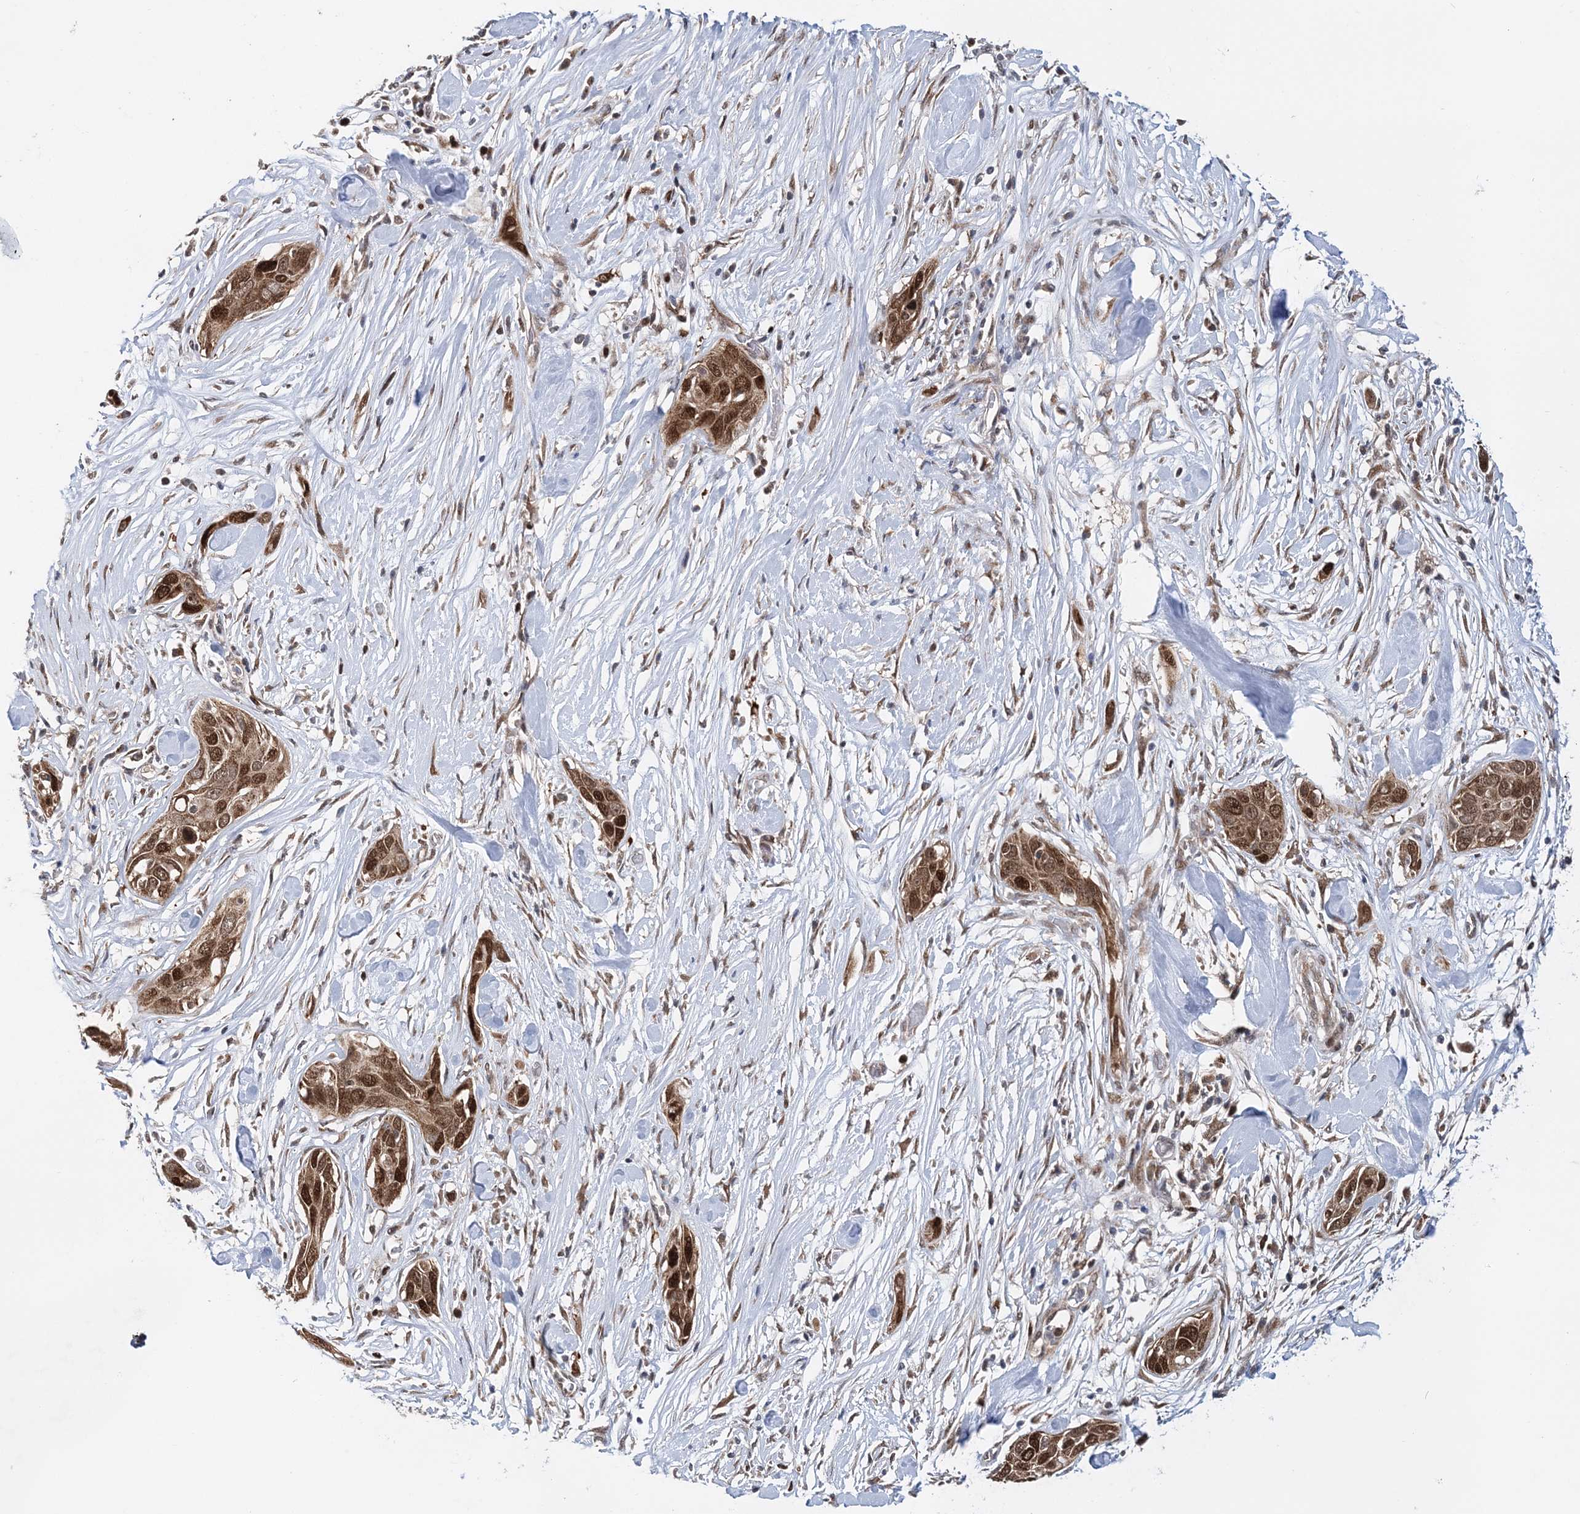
{"staining": {"intensity": "strong", "quantity": ">75%", "location": "cytoplasmic/membranous,nuclear"}, "tissue": "pancreatic cancer", "cell_type": "Tumor cells", "image_type": "cancer", "snomed": [{"axis": "morphology", "description": "Adenocarcinoma, NOS"}, {"axis": "topography", "description": "Pancreas"}], "caption": "A high-resolution histopathology image shows immunohistochemistry (IHC) staining of adenocarcinoma (pancreatic), which displays strong cytoplasmic/membranous and nuclear staining in about >75% of tumor cells.", "gene": "KIF4A", "patient": {"sex": "female", "age": 60}}